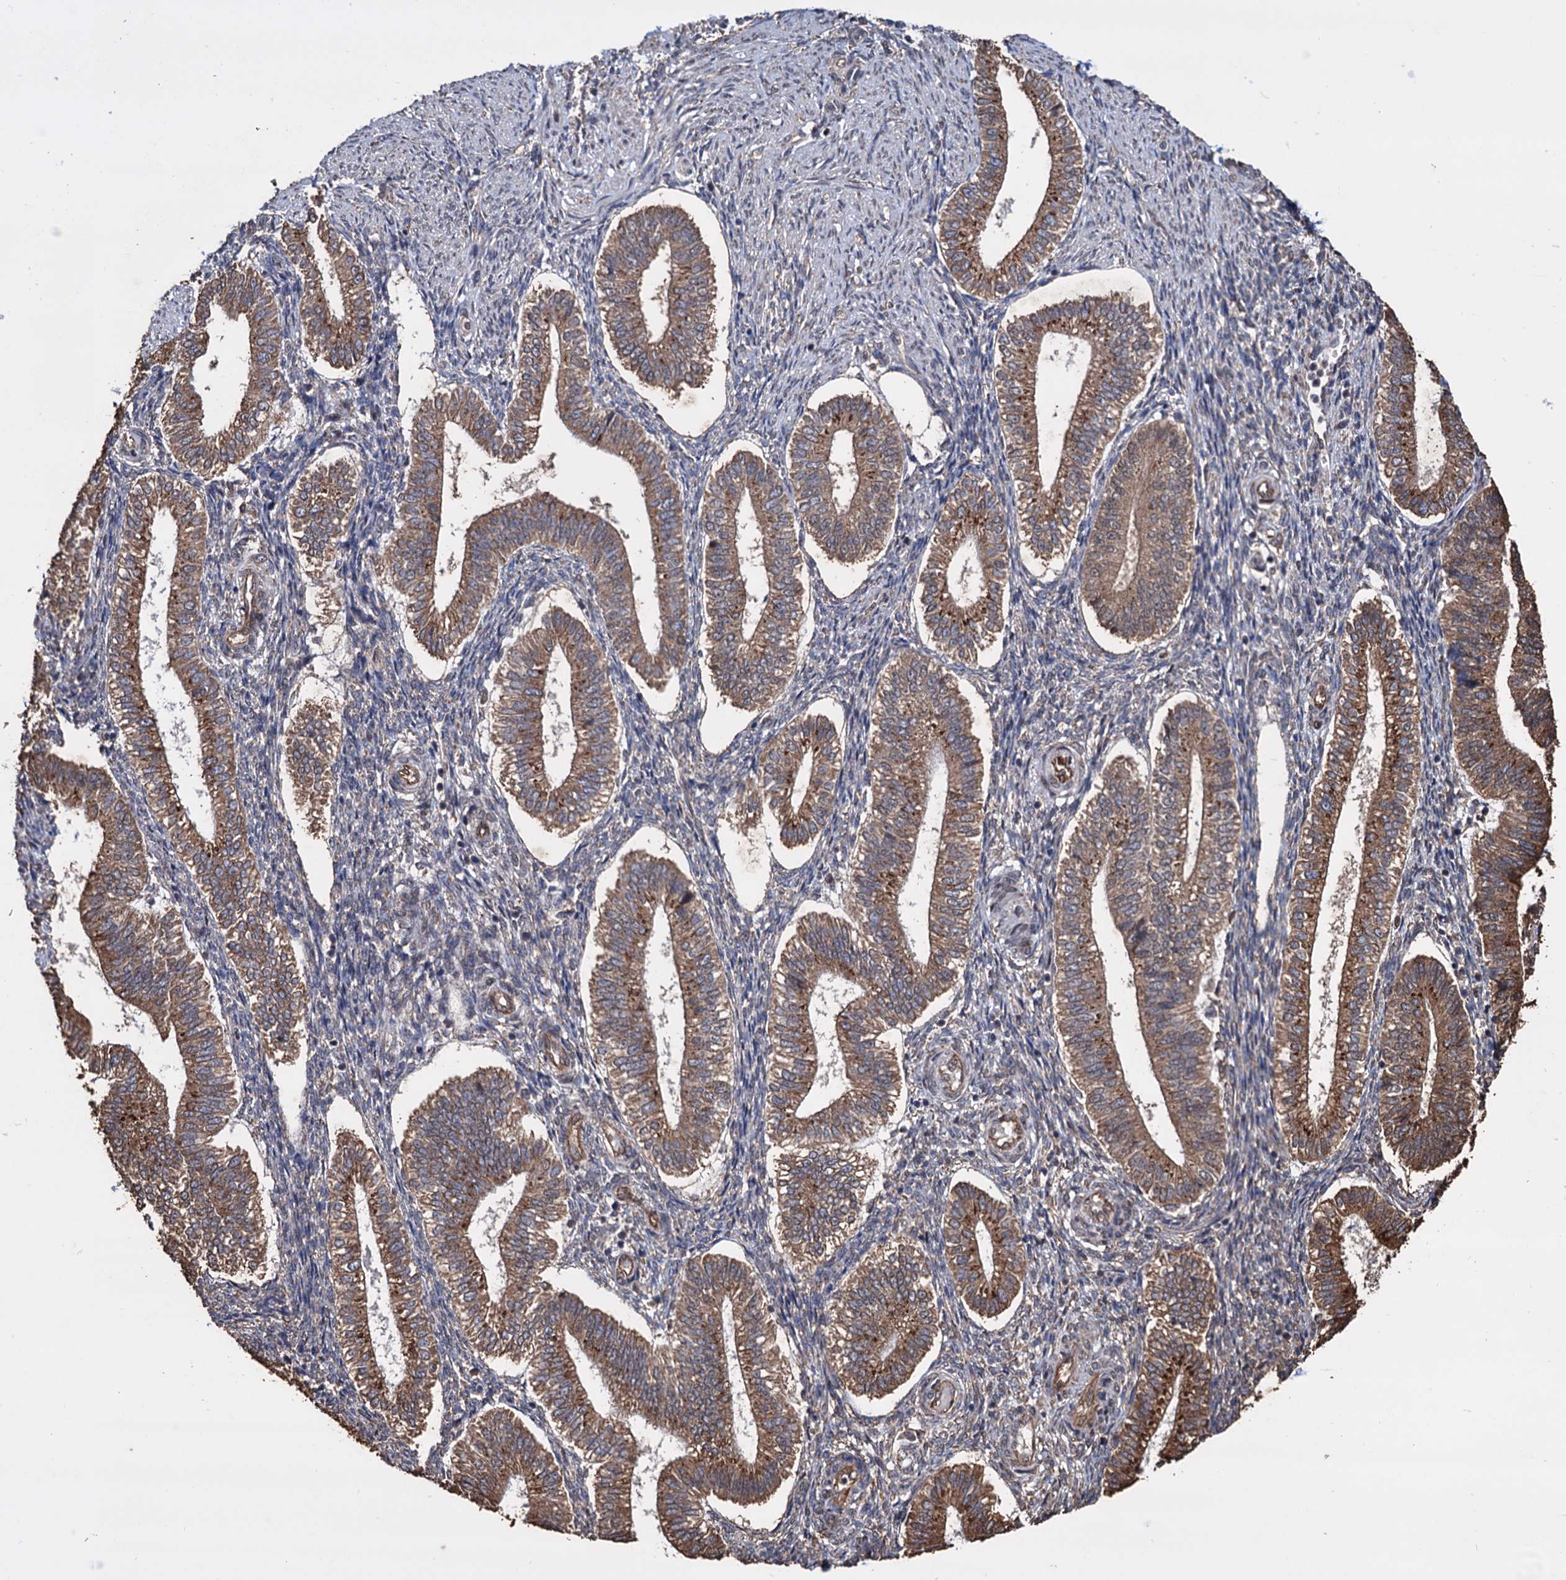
{"staining": {"intensity": "weak", "quantity": "25%-75%", "location": "cytoplasmic/membranous"}, "tissue": "endometrium", "cell_type": "Cells in endometrial stroma", "image_type": "normal", "snomed": [{"axis": "morphology", "description": "Normal tissue, NOS"}, {"axis": "topography", "description": "Endometrium"}], "caption": "Endometrium stained for a protein exhibits weak cytoplasmic/membranous positivity in cells in endometrial stroma.", "gene": "TBC1D12", "patient": {"sex": "female", "age": 25}}